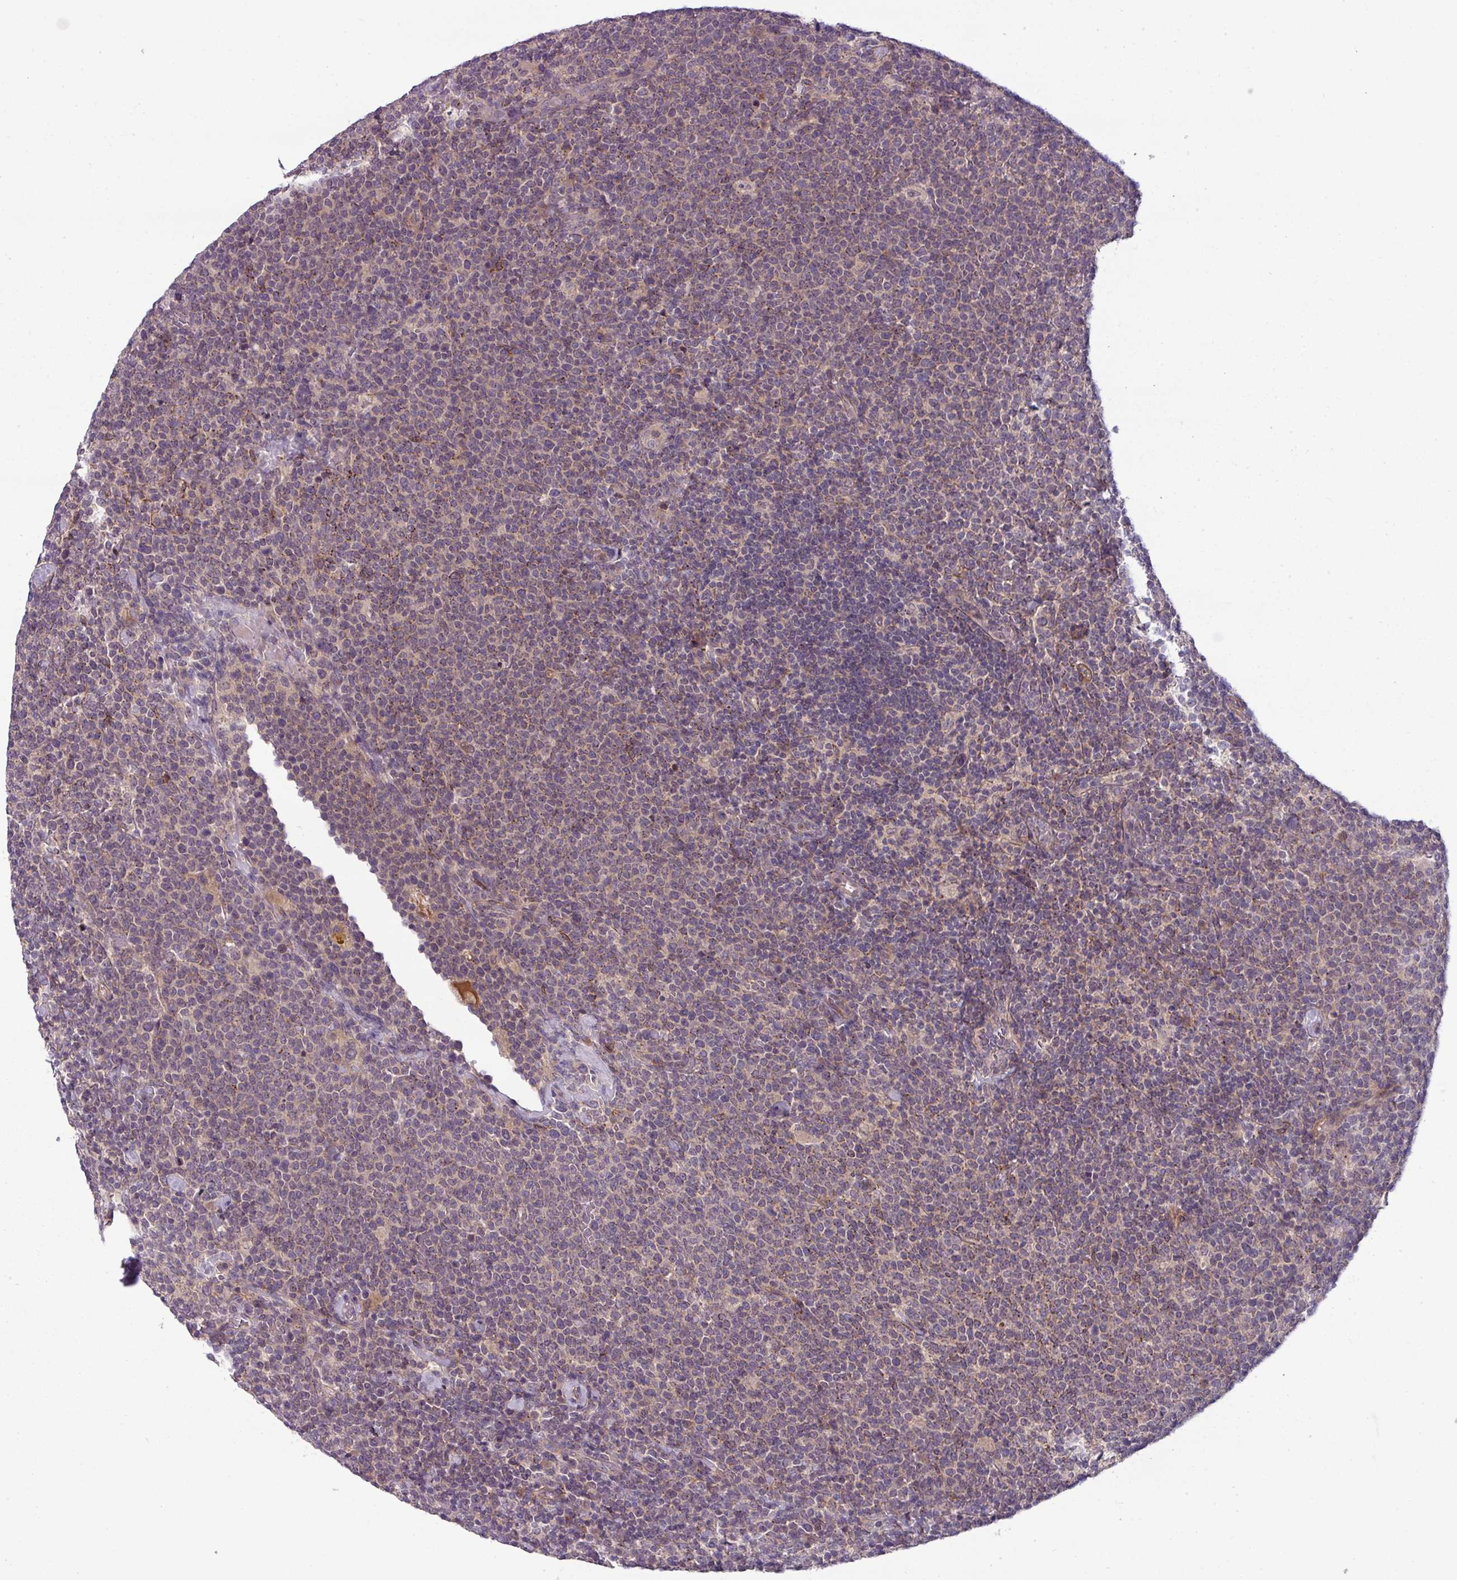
{"staining": {"intensity": "negative", "quantity": "none", "location": "none"}, "tissue": "lymphoma", "cell_type": "Tumor cells", "image_type": "cancer", "snomed": [{"axis": "morphology", "description": "Malignant lymphoma, non-Hodgkin's type, High grade"}, {"axis": "topography", "description": "Lymph node"}], "caption": "This micrograph is of high-grade malignant lymphoma, non-Hodgkin's type stained with immunohistochemistry (IHC) to label a protein in brown with the nuclei are counter-stained blue. There is no staining in tumor cells. (DAB immunohistochemistry visualized using brightfield microscopy, high magnification).", "gene": "ZNF35", "patient": {"sex": "male", "age": 61}}